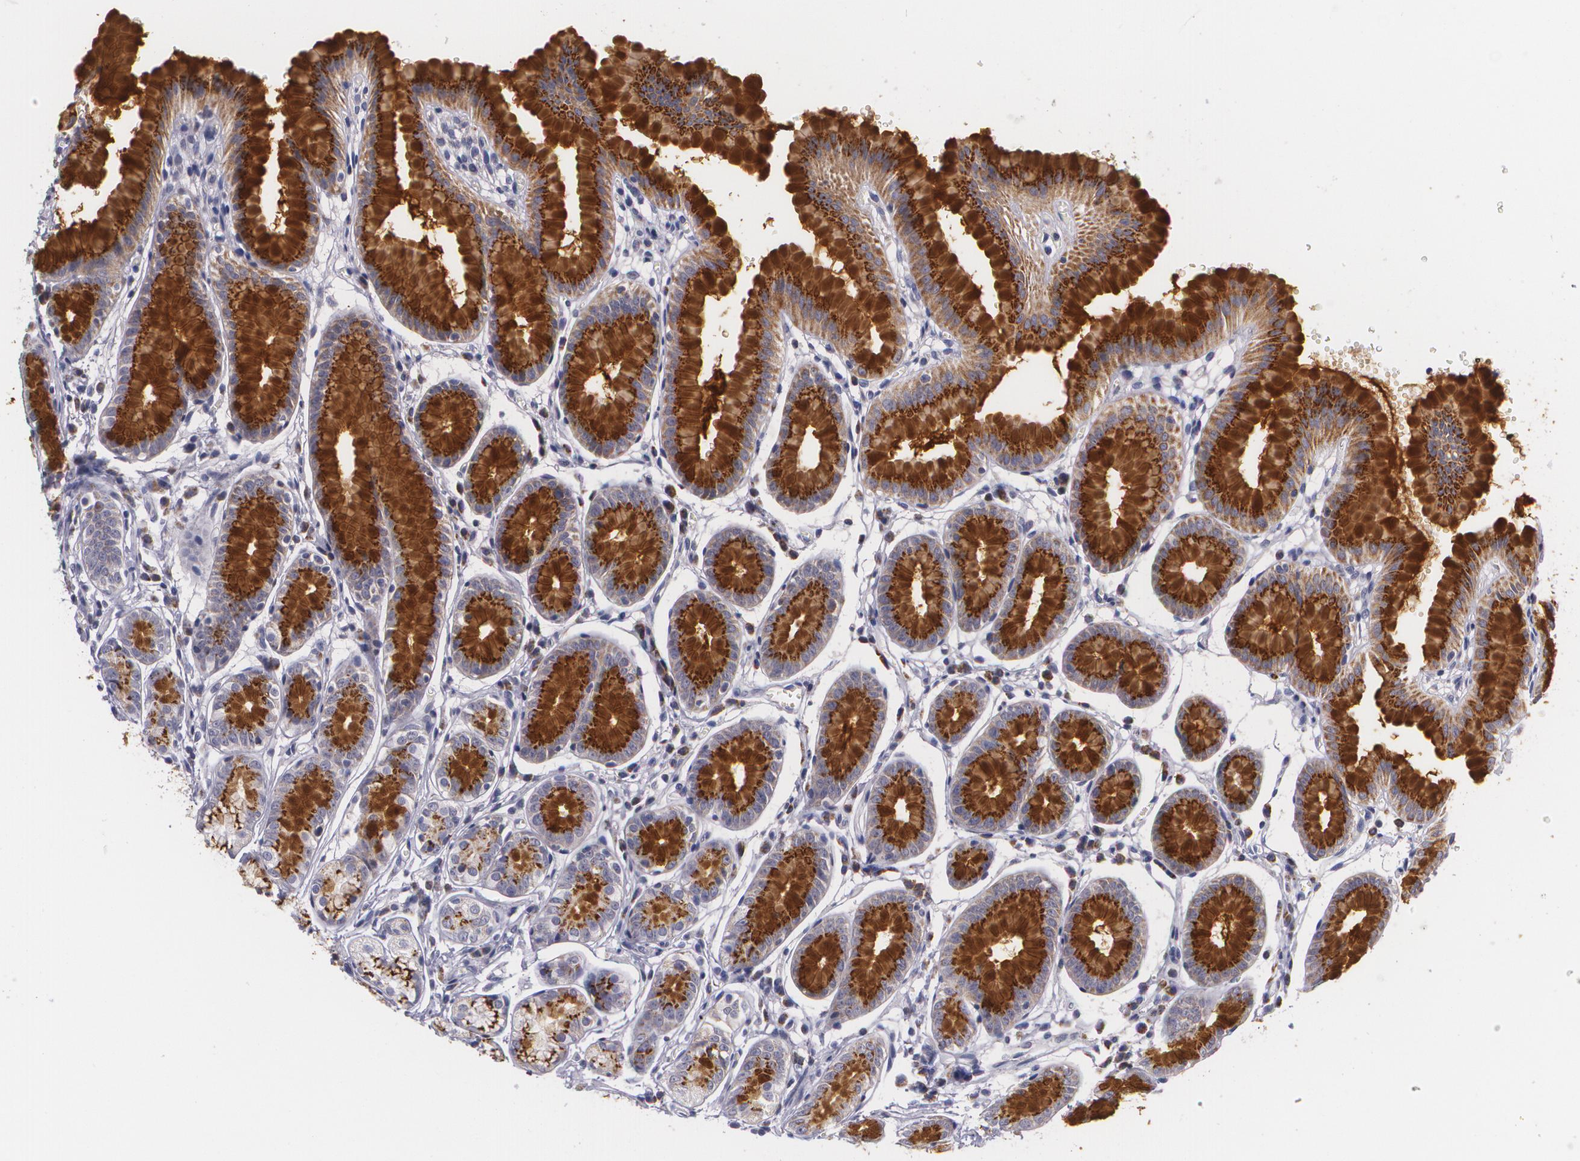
{"staining": {"intensity": "strong", "quantity": "<25%", "location": "cytoplasmic/membranous"}, "tissue": "stomach", "cell_type": "Glandular cells", "image_type": "normal", "snomed": [{"axis": "morphology", "description": "Normal tissue, NOS"}, {"axis": "topography", "description": "Stomach"}], "caption": "Immunohistochemical staining of unremarkable human stomach displays <25% levels of strong cytoplasmic/membranous protein expression in about <25% of glandular cells.", "gene": "CILK1", "patient": {"sex": "male", "age": 42}}